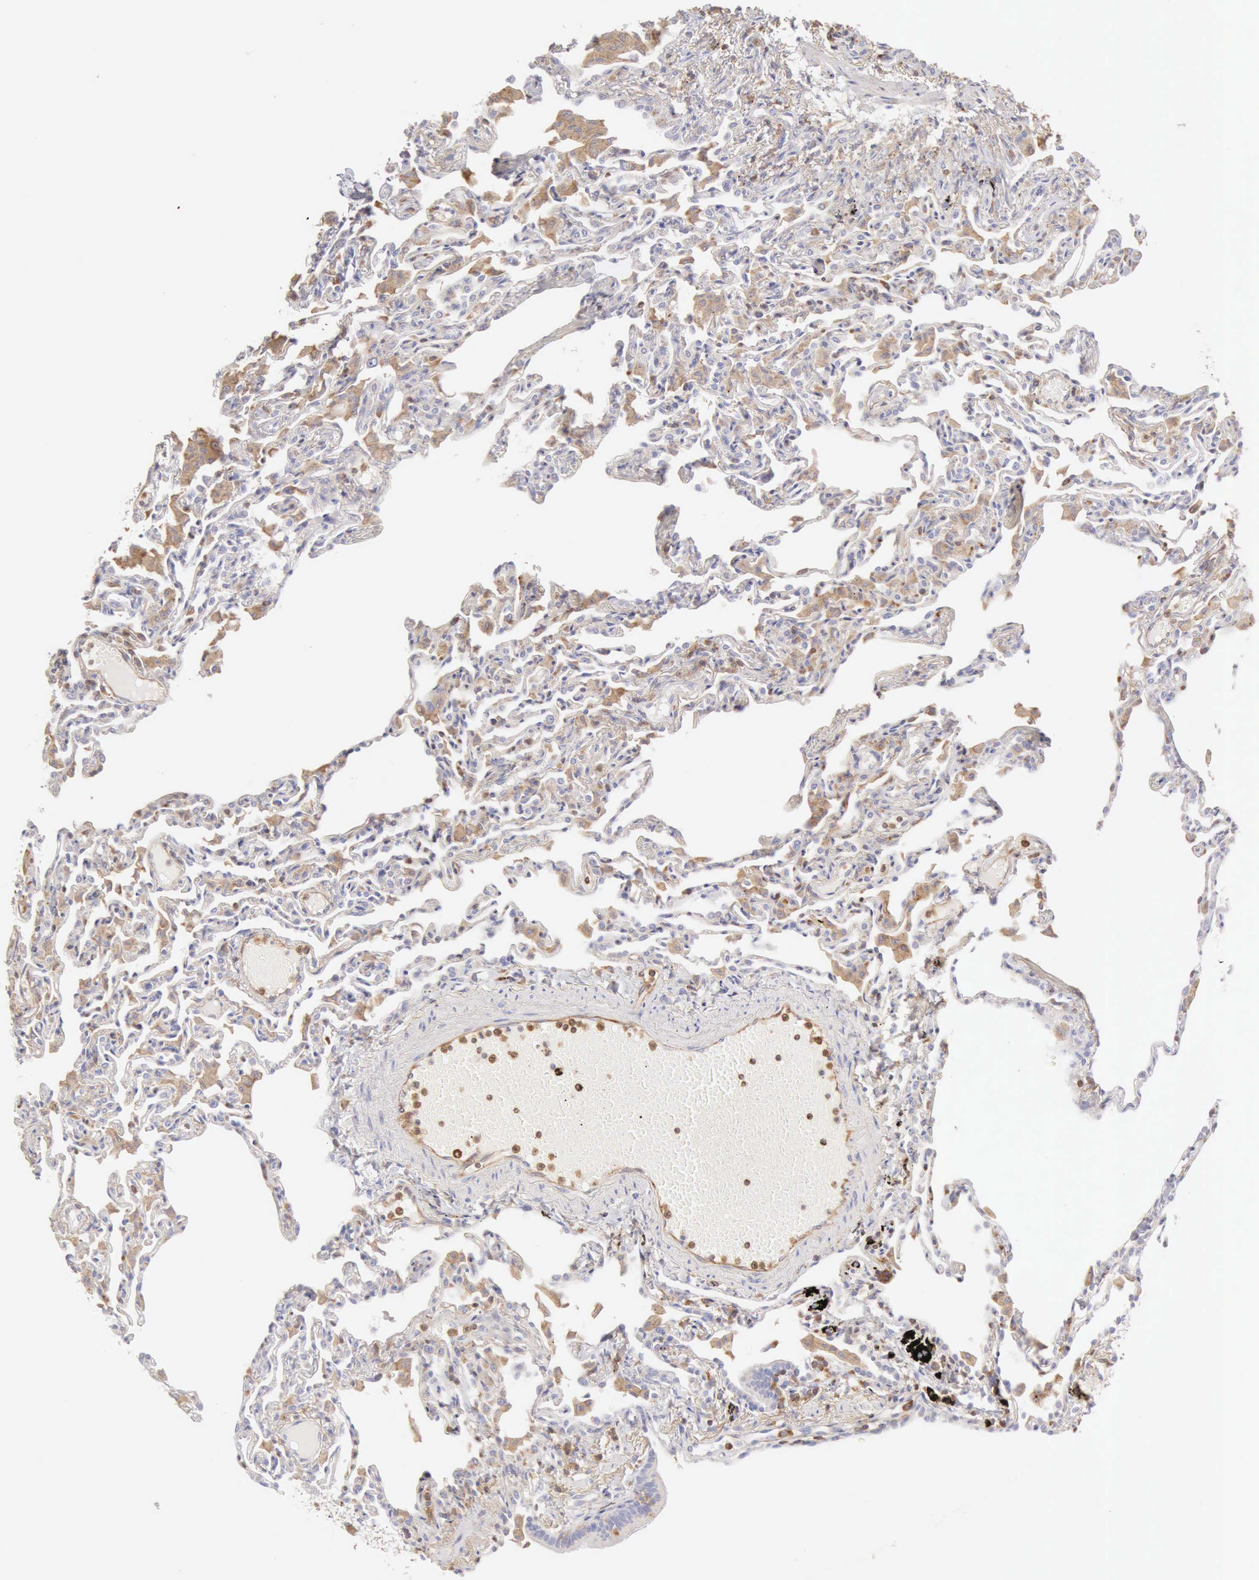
{"staining": {"intensity": "weak", "quantity": "<25%", "location": "cytoplasmic/membranous"}, "tissue": "lung", "cell_type": "Alveolar cells", "image_type": "normal", "snomed": [{"axis": "morphology", "description": "Normal tissue, NOS"}, {"axis": "topography", "description": "Lung"}], "caption": "The micrograph demonstrates no staining of alveolar cells in normal lung. (Immunohistochemistry, brightfield microscopy, high magnification).", "gene": "ARHGAP4", "patient": {"sex": "female", "age": 49}}